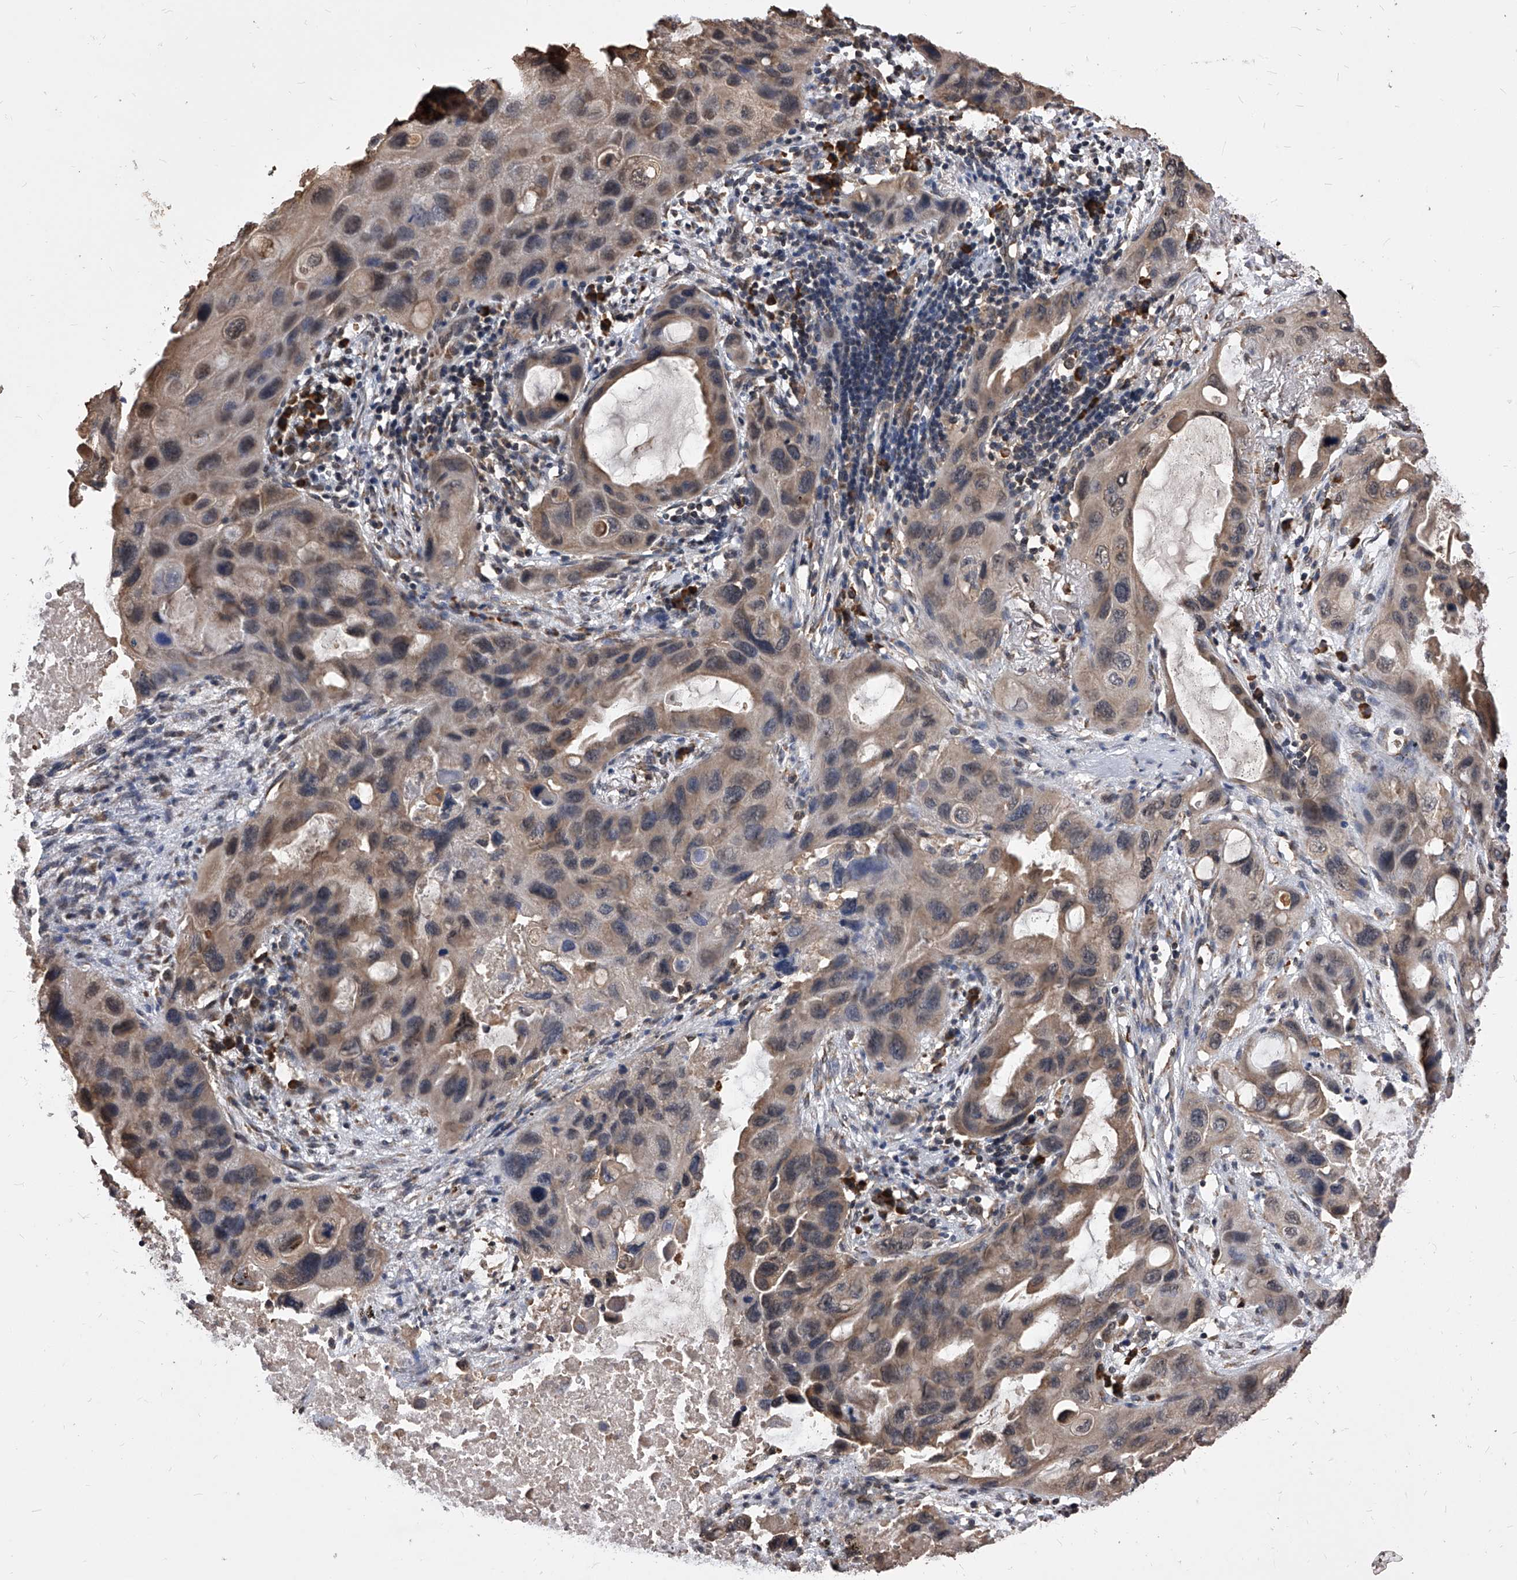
{"staining": {"intensity": "weak", "quantity": ">75%", "location": "cytoplasmic/membranous"}, "tissue": "lung cancer", "cell_type": "Tumor cells", "image_type": "cancer", "snomed": [{"axis": "morphology", "description": "Squamous cell carcinoma, NOS"}, {"axis": "topography", "description": "Lung"}], "caption": "Squamous cell carcinoma (lung) stained for a protein (brown) exhibits weak cytoplasmic/membranous positive expression in about >75% of tumor cells.", "gene": "ID1", "patient": {"sex": "female", "age": 73}}